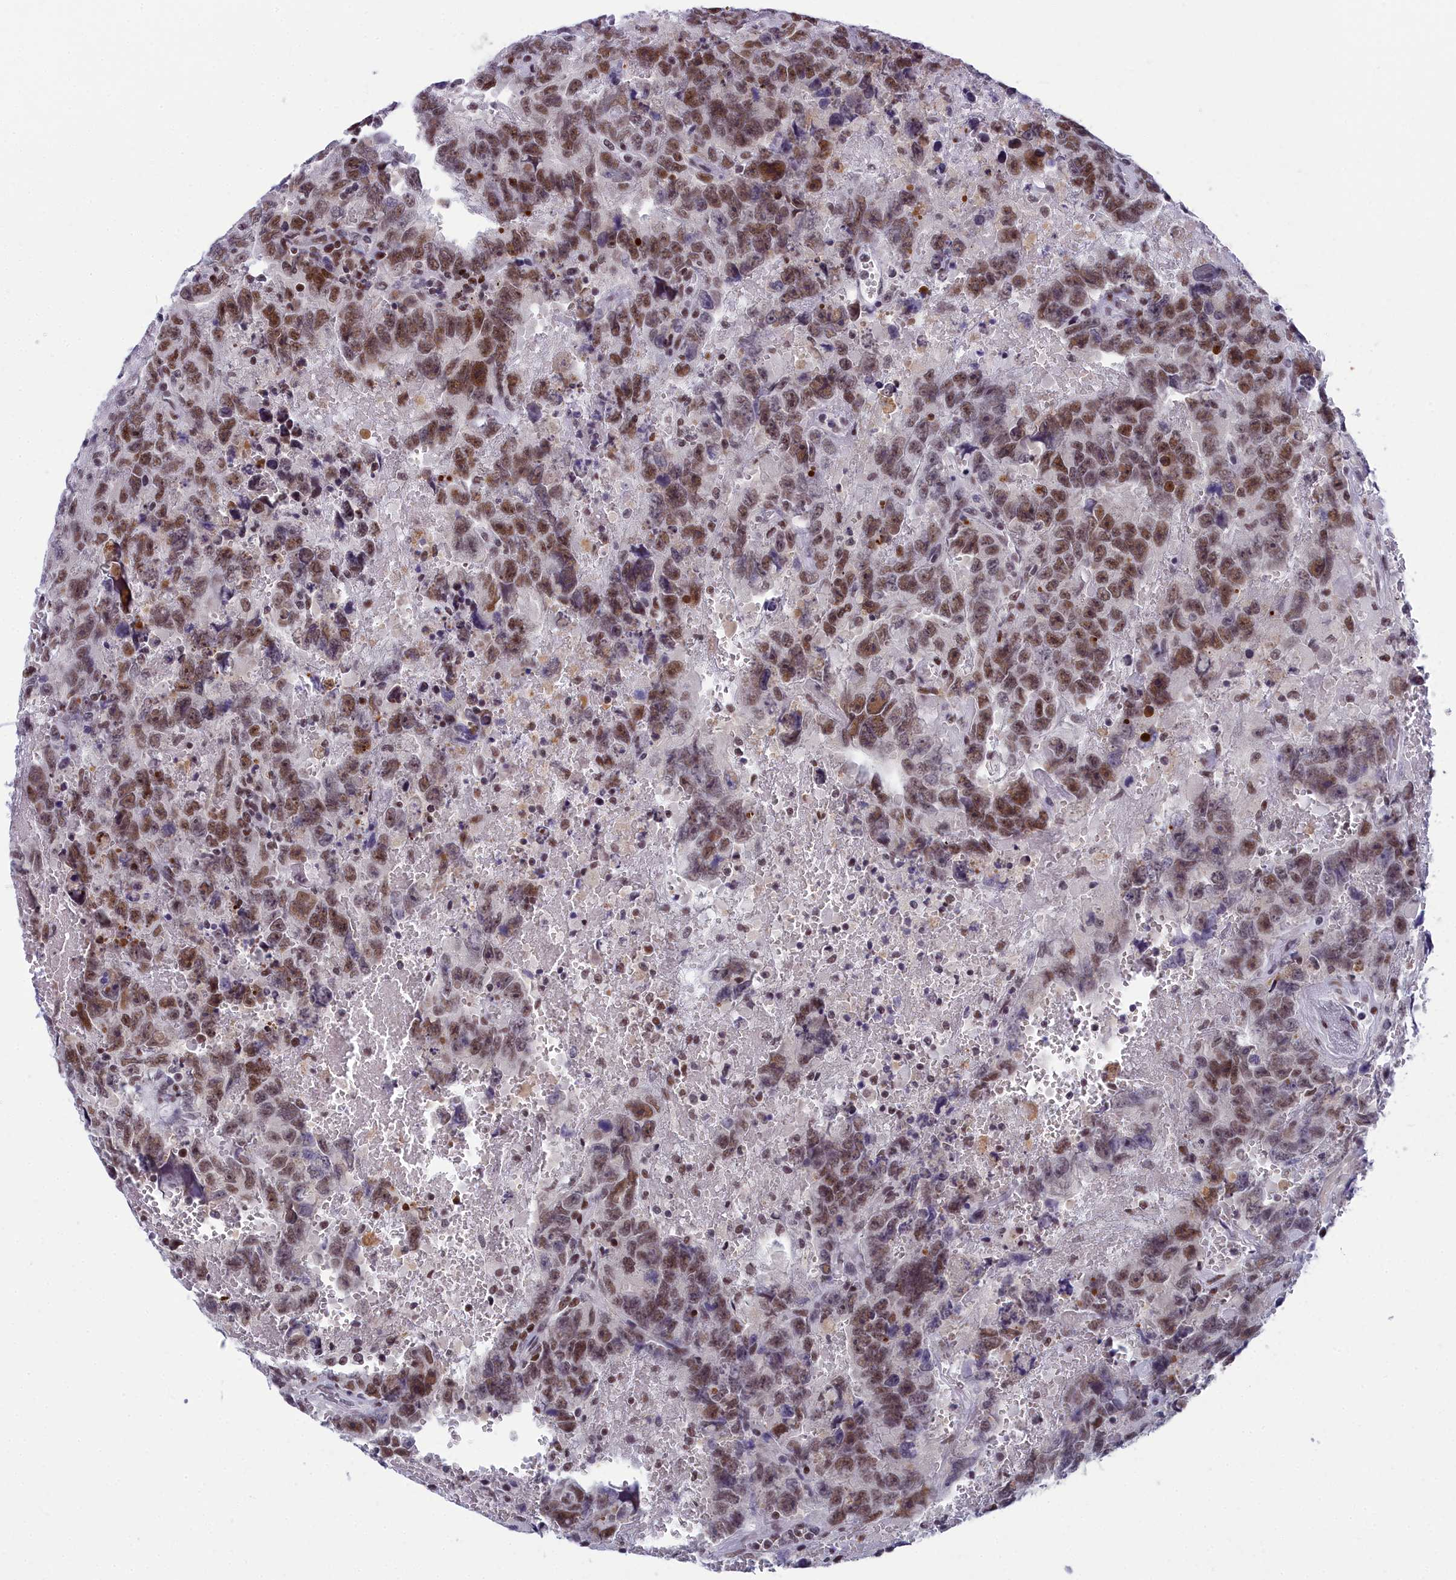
{"staining": {"intensity": "strong", "quantity": ">75%", "location": "nuclear"}, "tissue": "testis cancer", "cell_type": "Tumor cells", "image_type": "cancer", "snomed": [{"axis": "morphology", "description": "Carcinoma, Embryonal, NOS"}, {"axis": "topography", "description": "Testis"}], "caption": "Tumor cells reveal high levels of strong nuclear positivity in approximately >75% of cells in human testis cancer (embryonal carcinoma).", "gene": "CCDC97", "patient": {"sex": "male", "age": 45}}